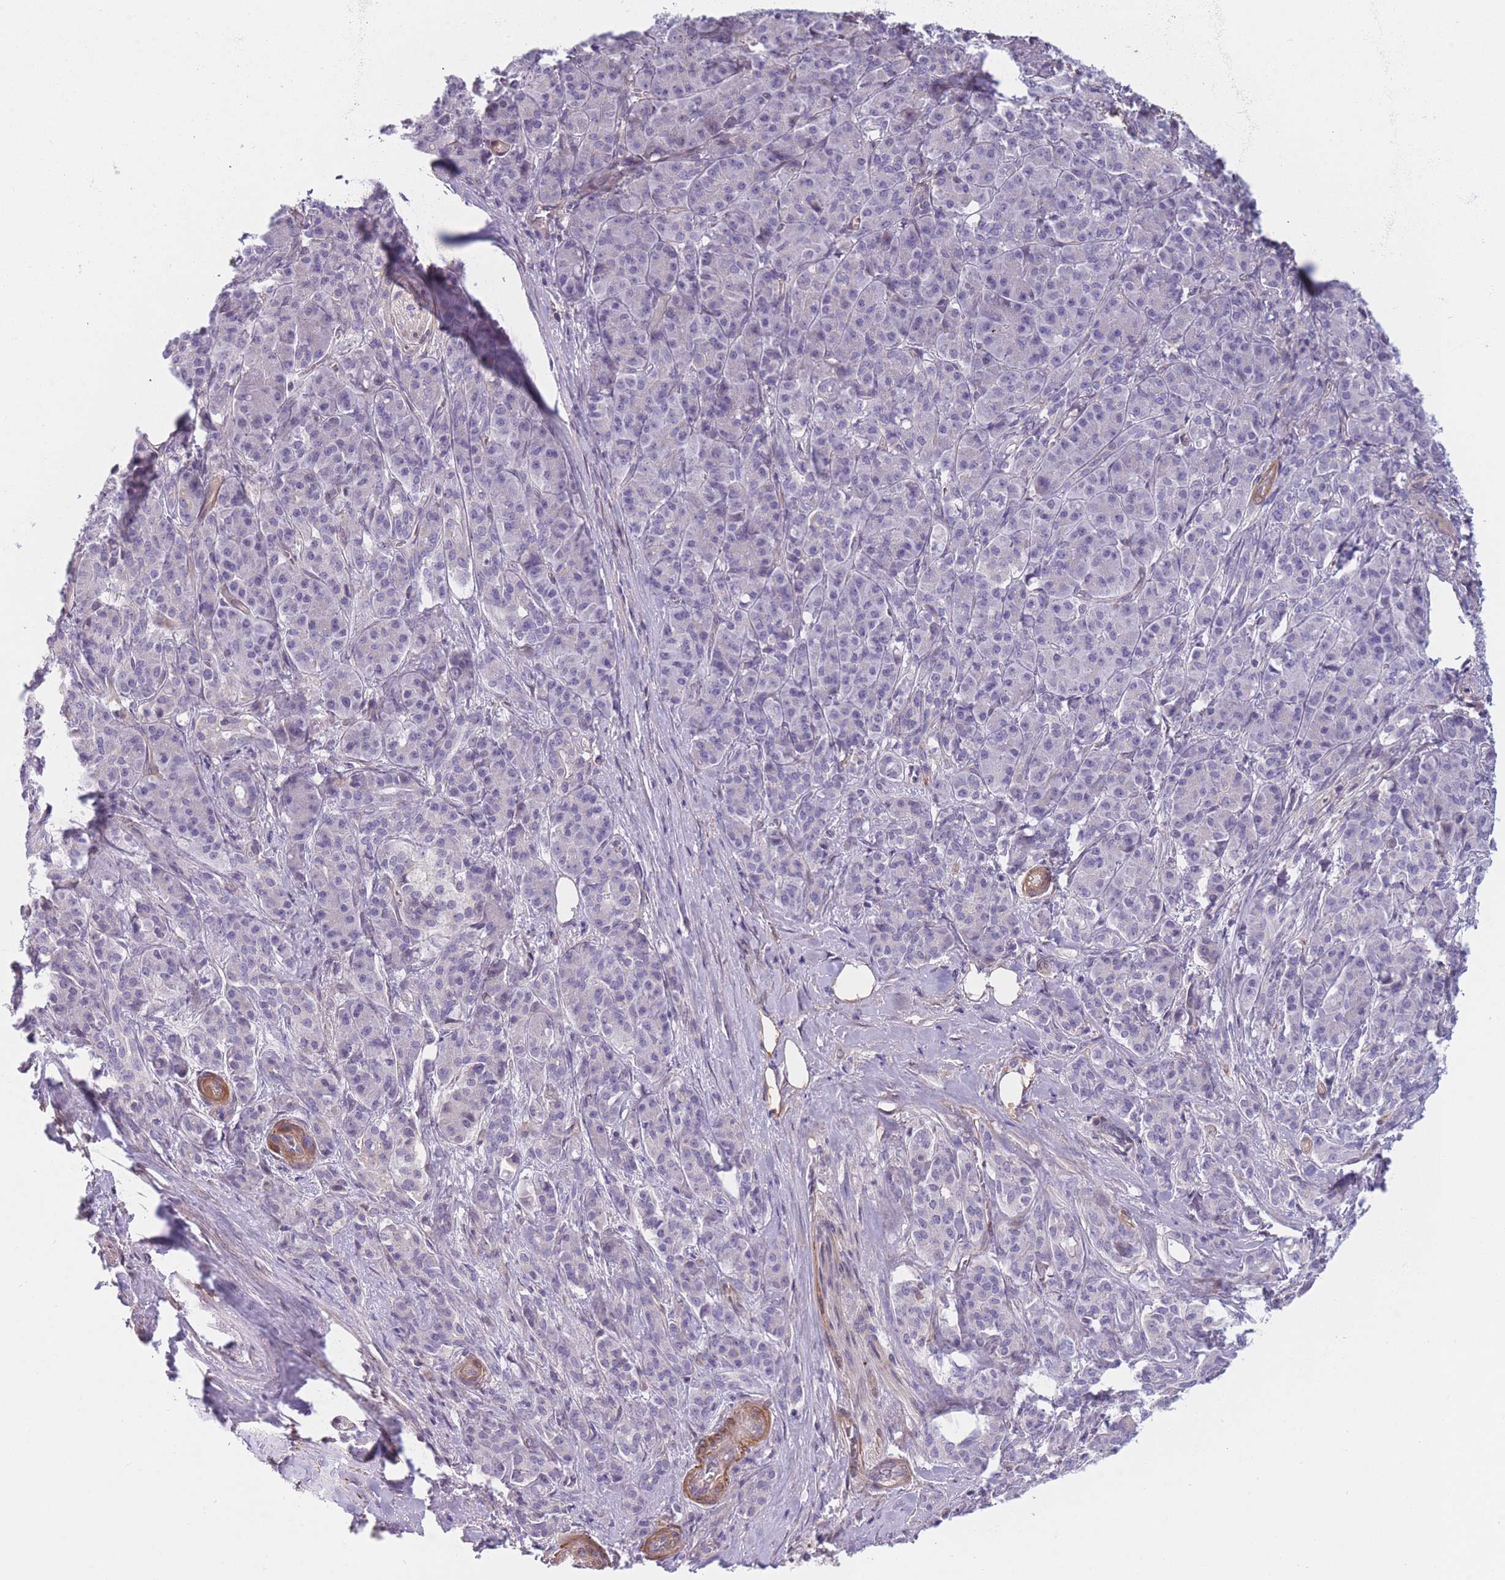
{"staining": {"intensity": "negative", "quantity": "none", "location": "none"}, "tissue": "pancreatic cancer", "cell_type": "Tumor cells", "image_type": "cancer", "snomed": [{"axis": "morphology", "description": "Adenocarcinoma, NOS"}, {"axis": "topography", "description": "Pancreas"}], "caption": "Immunohistochemistry micrograph of human adenocarcinoma (pancreatic) stained for a protein (brown), which displays no staining in tumor cells.", "gene": "SLC7A6", "patient": {"sex": "male", "age": 57}}